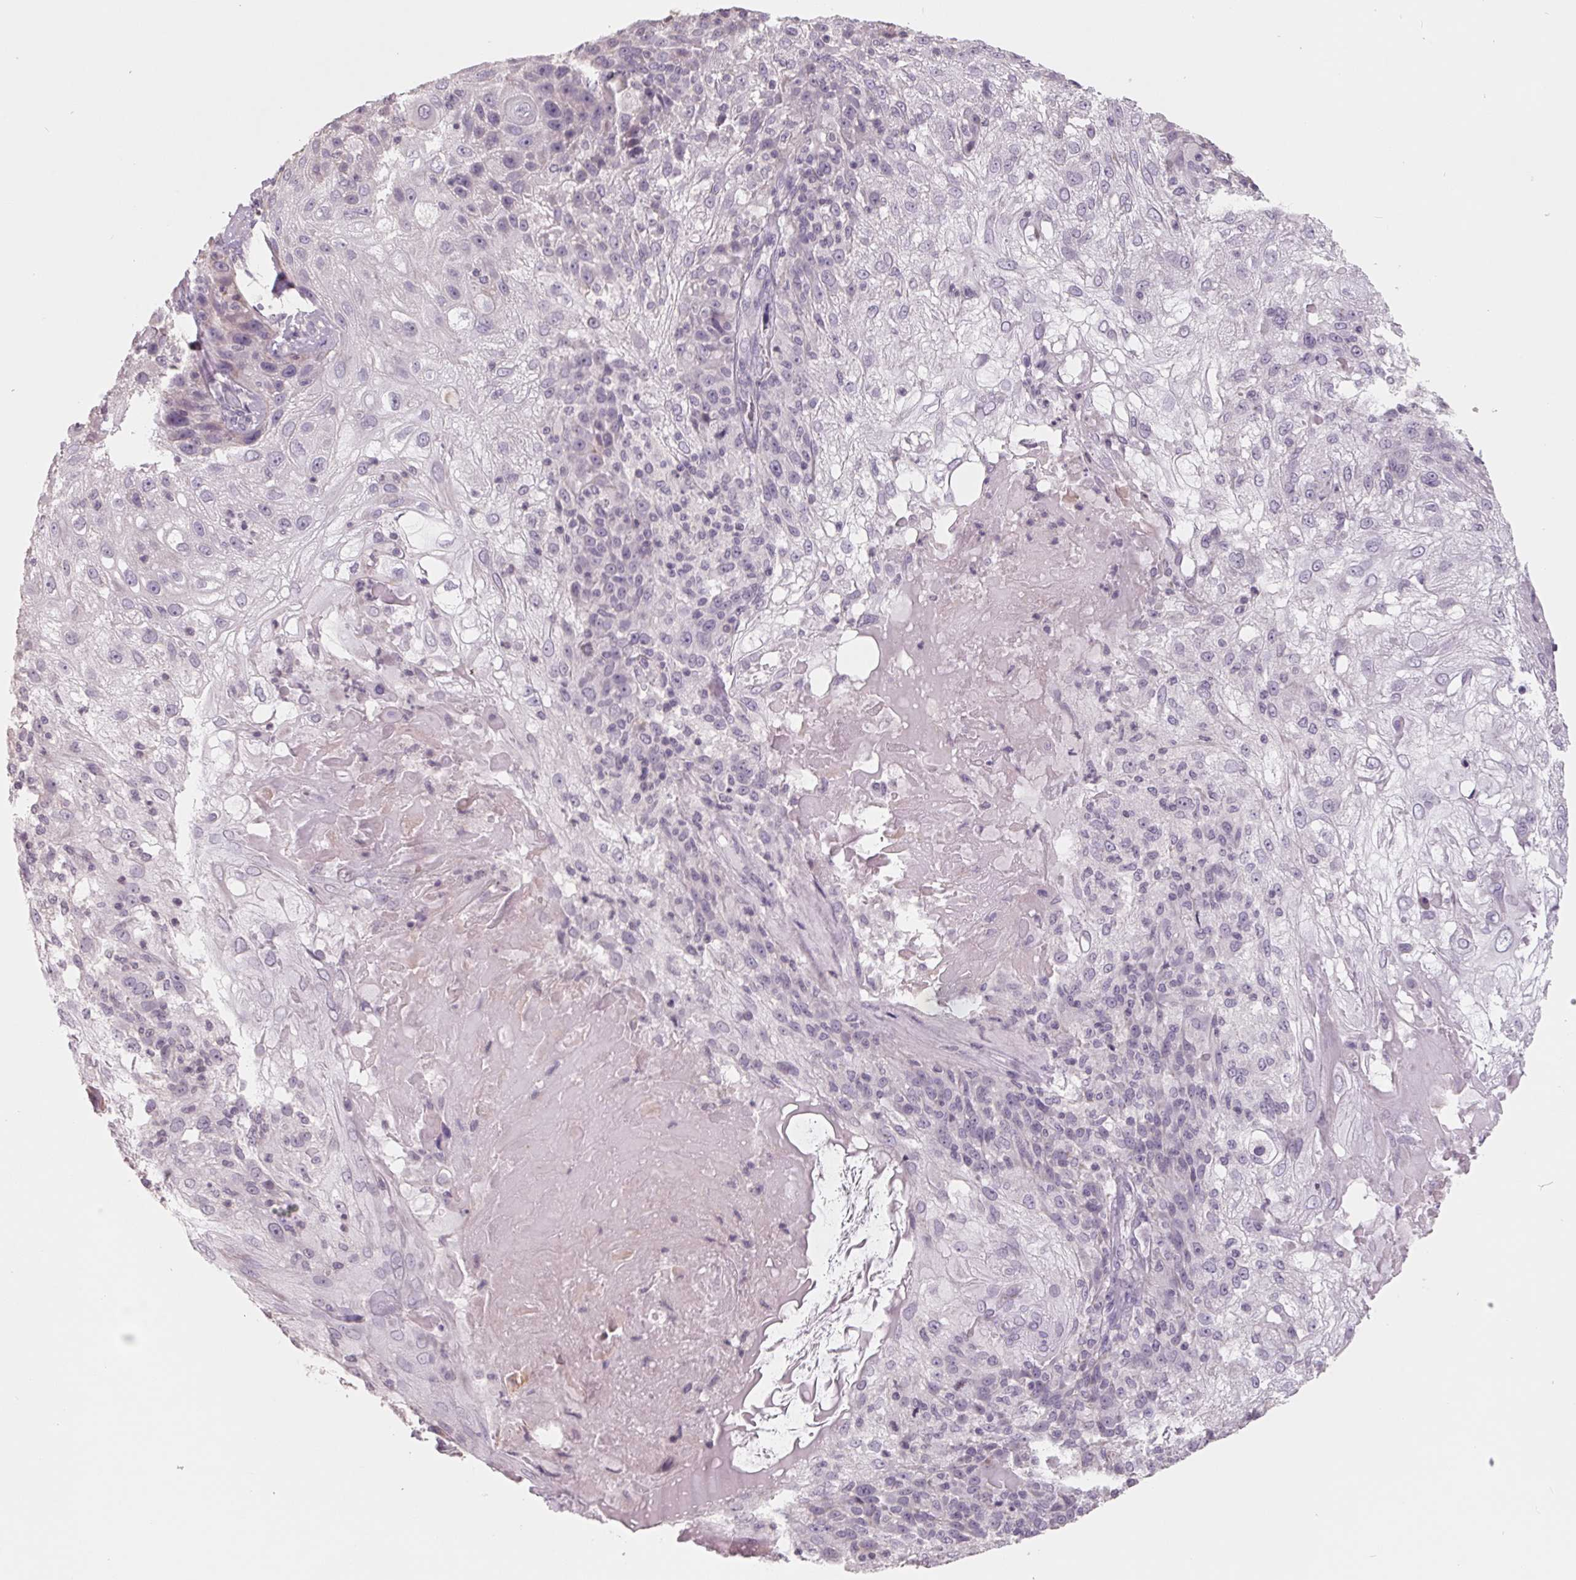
{"staining": {"intensity": "negative", "quantity": "none", "location": "none"}, "tissue": "skin cancer", "cell_type": "Tumor cells", "image_type": "cancer", "snomed": [{"axis": "morphology", "description": "Normal tissue, NOS"}, {"axis": "morphology", "description": "Squamous cell carcinoma, NOS"}, {"axis": "topography", "description": "Skin"}], "caption": "DAB (3,3'-diaminobenzidine) immunohistochemical staining of human skin cancer demonstrates no significant expression in tumor cells.", "gene": "FTCD", "patient": {"sex": "female", "age": 83}}